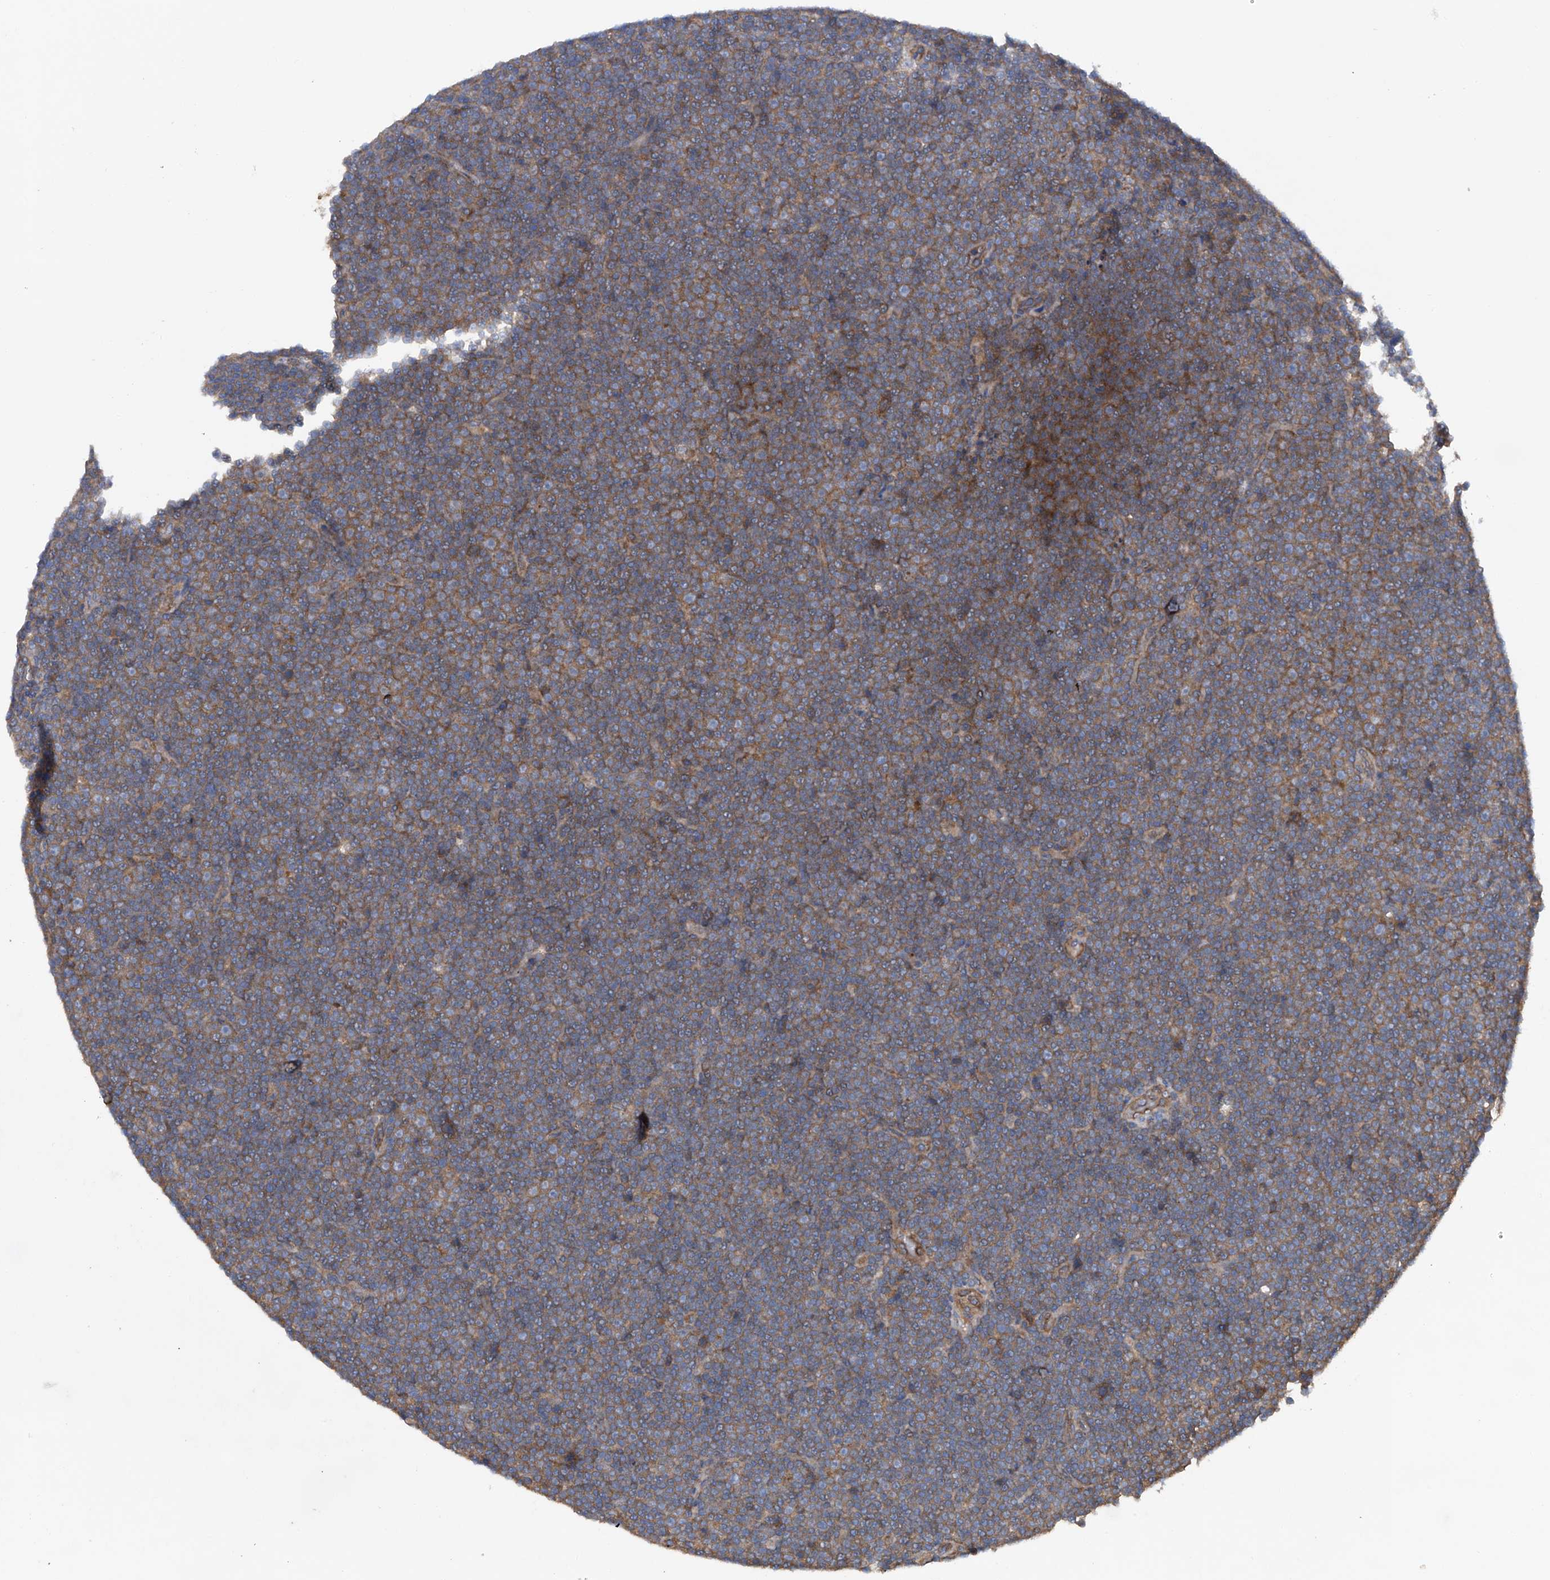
{"staining": {"intensity": "moderate", "quantity": ">75%", "location": "cytoplasmic/membranous"}, "tissue": "lymphoma", "cell_type": "Tumor cells", "image_type": "cancer", "snomed": [{"axis": "morphology", "description": "Malignant lymphoma, non-Hodgkin's type, Low grade"}, {"axis": "topography", "description": "Lymph node"}], "caption": "Immunohistochemical staining of human malignant lymphoma, non-Hodgkin's type (low-grade) exhibits medium levels of moderate cytoplasmic/membranous expression in approximately >75% of tumor cells. (Brightfield microscopy of DAB IHC at high magnification).", "gene": "ASCC3", "patient": {"sex": "female", "age": 67}}